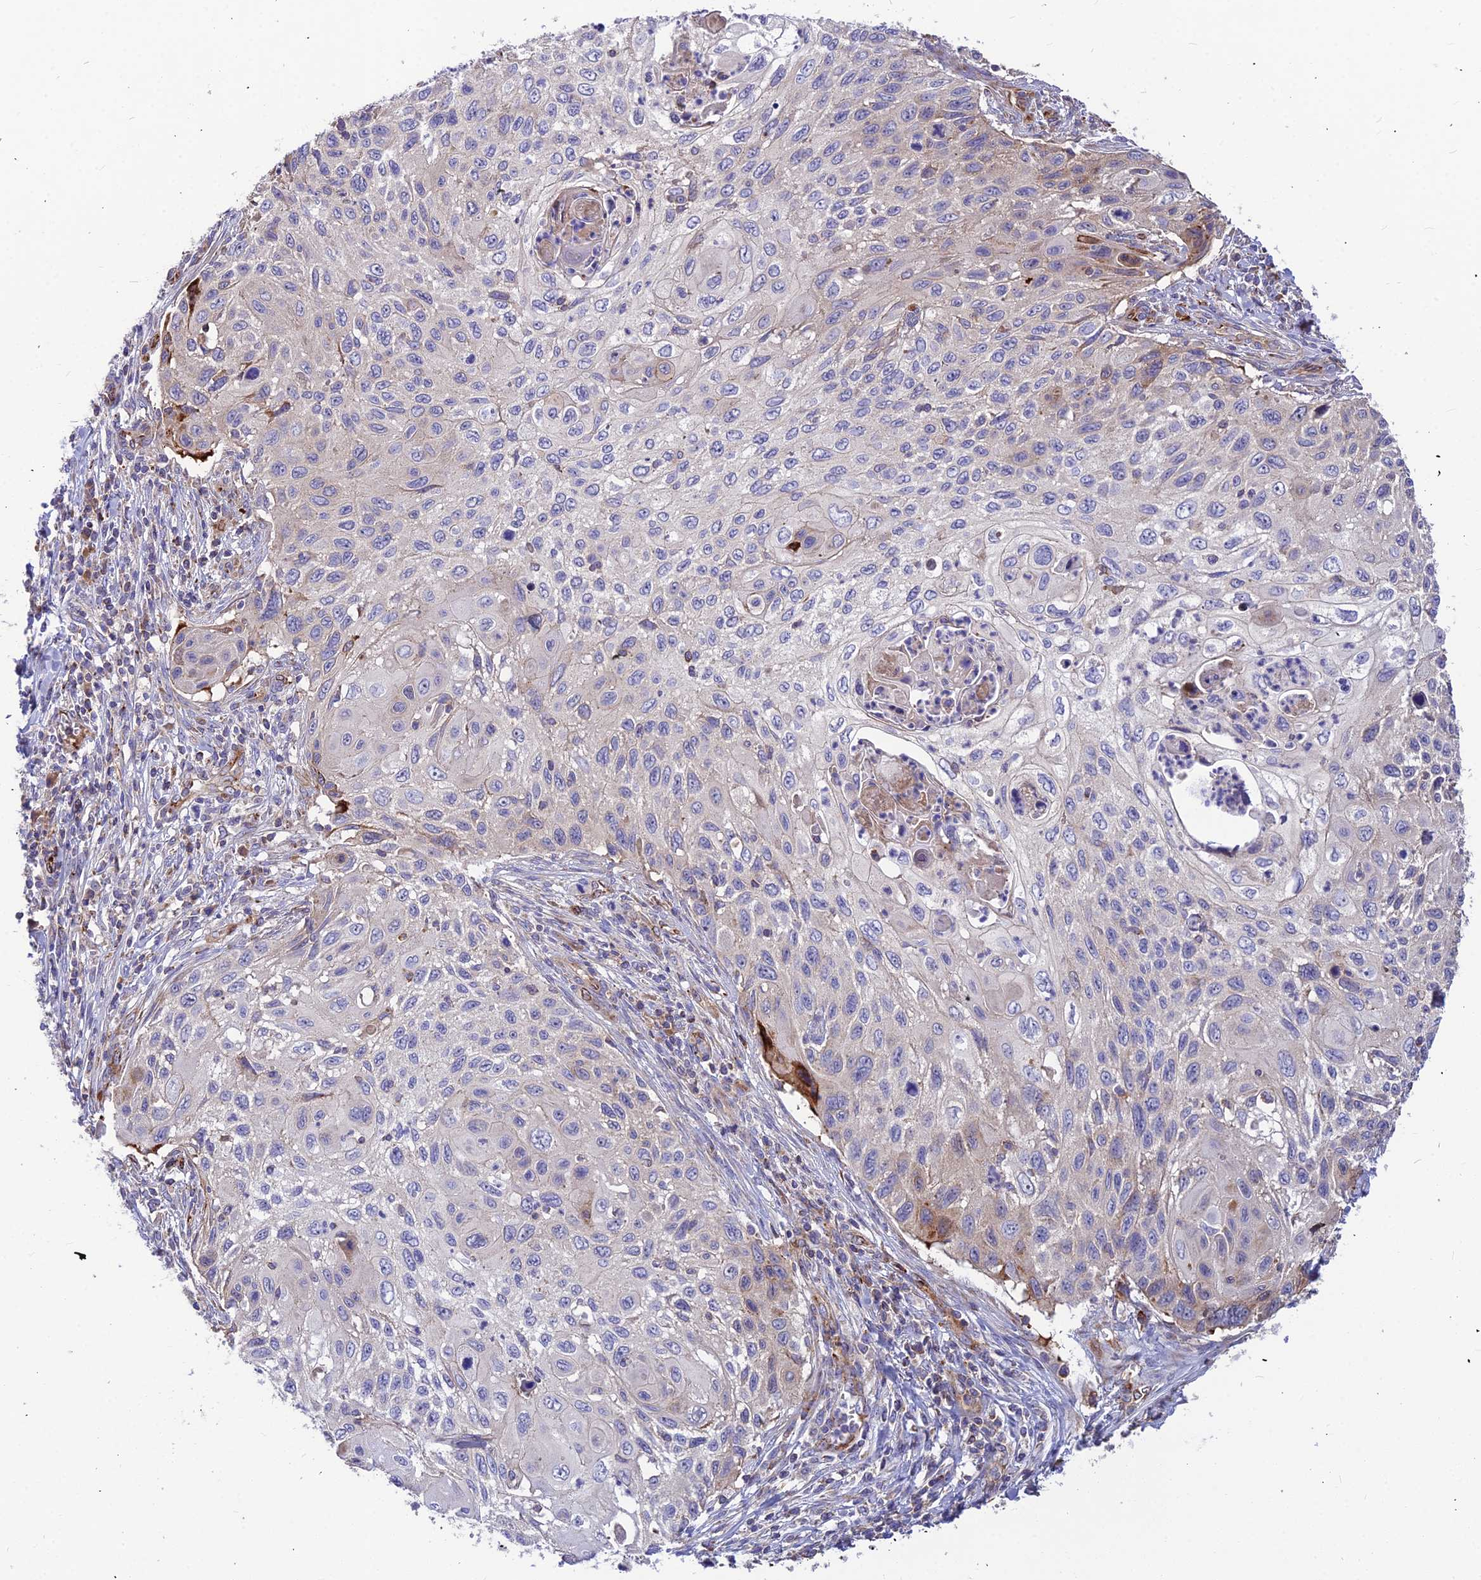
{"staining": {"intensity": "negative", "quantity": "none", "location": "none"}, "tissue": "cervical cancer", "cell_type": "Tumor cells", "image_type": "cancer", "snomed": [{"axis": "morphology", "description": "Squamous cell carcinoma, NOS"}, {"axis": "topography", "description": "Cervix"}], "caption": "DAB immunohistochemical staining of cervical cancer (squamous cell carcinoma) shows no significant staining in tumor cells.", "gene": "ASPHD1", "patient": {"sex": "female", "age": 70}}